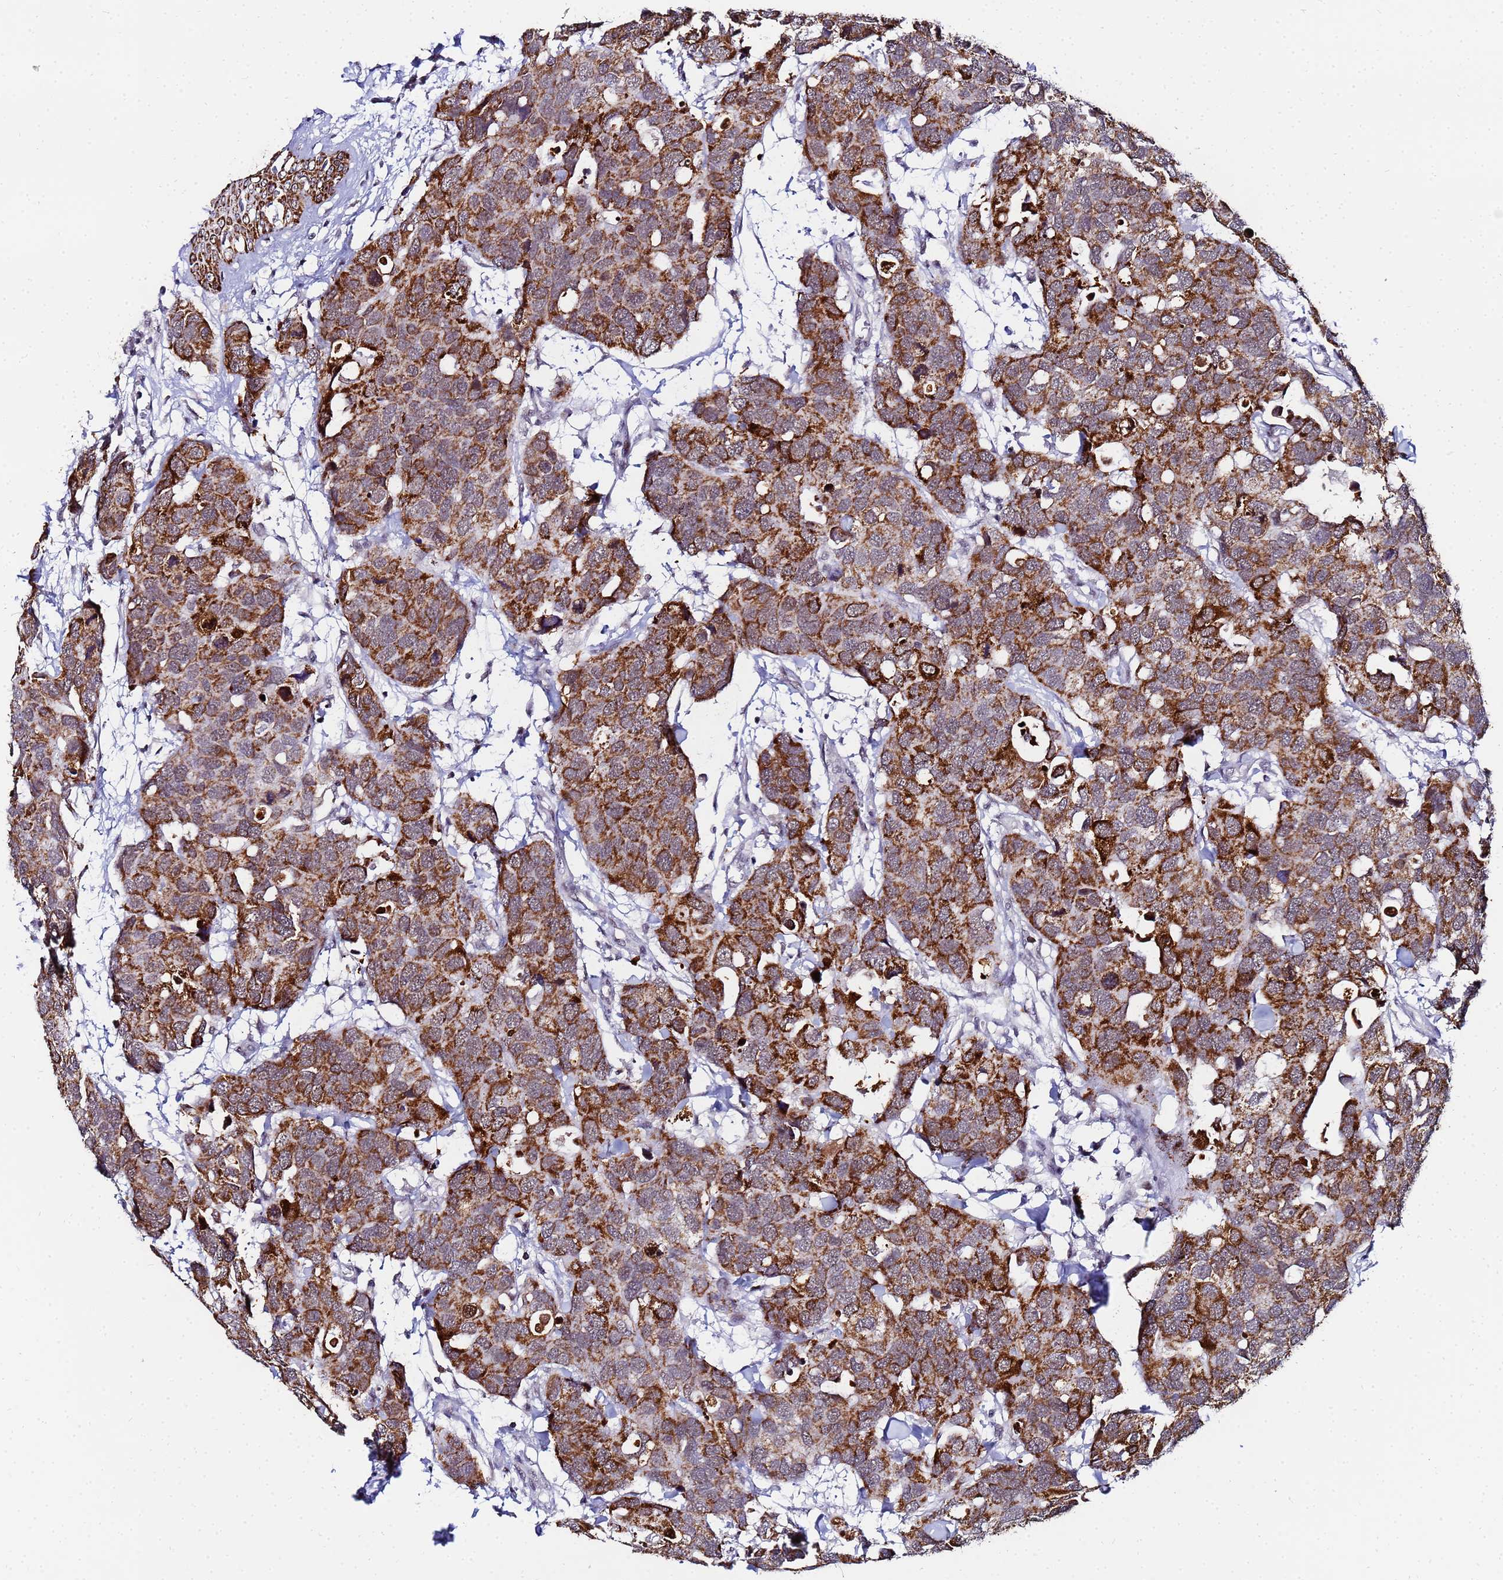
{"staining": {"intensity": "moderate", "quantity": ">75%", "location": "cytoplasmic/membranous"}, "tissue": "breast cancer", "cell_type": "Tumor cells", "image_type": "cancer", "snomed": [{"axis": "morphology", "description": "Duct carcinoma"}, {"axis": "topography", "description": "Breast"}], "caption": "High-power microscopy captured an immunohistochemistry (IHC) histopathology image of infiltrating ductal carcinoma (breast), revealing moderate cytoplasmic/membranous staining in about >75% of tumor cells.", "gene": "CKMT1A", "patient": {"sex": "female", "age": 83}}